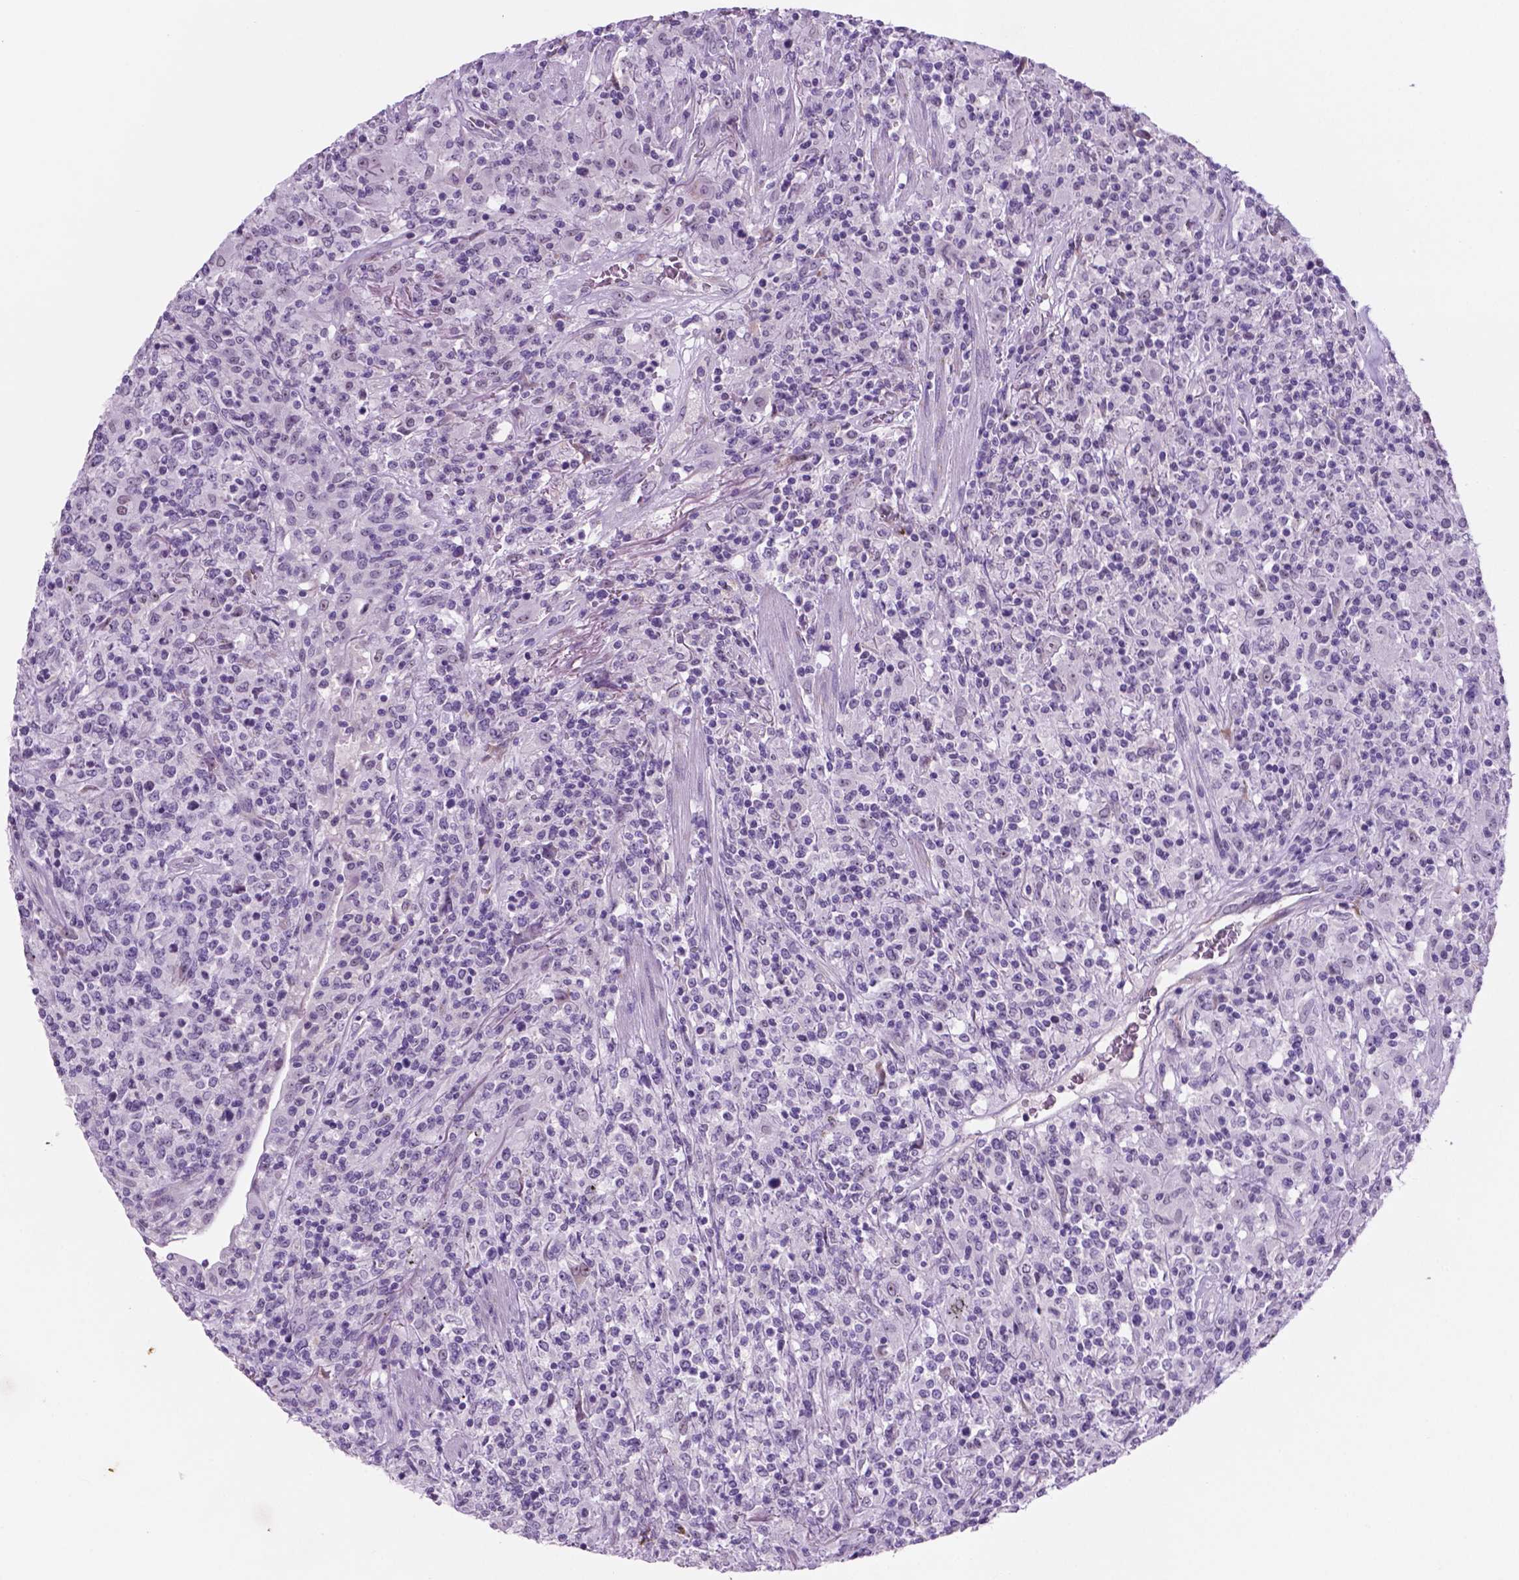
{"staining": {"intensity": "negative", "quantity": "none", "location": "none"}, "tissue": "lymphoma", "cell_type": "Tumor cells", "image_type": "cancer", "snomed": [{"axis": "morphology", "description": "Malignant lymphoma, non-Hodgkin's type, High grade"}, {"axis": "topography", "description": "Lung"}], "caption": "The immunohistochemistry micrograph has no significant expression in tumor cells of lymphoma tissue.", "gene": "C18orf21", "patient": {"sex": "male", "age": 79}}